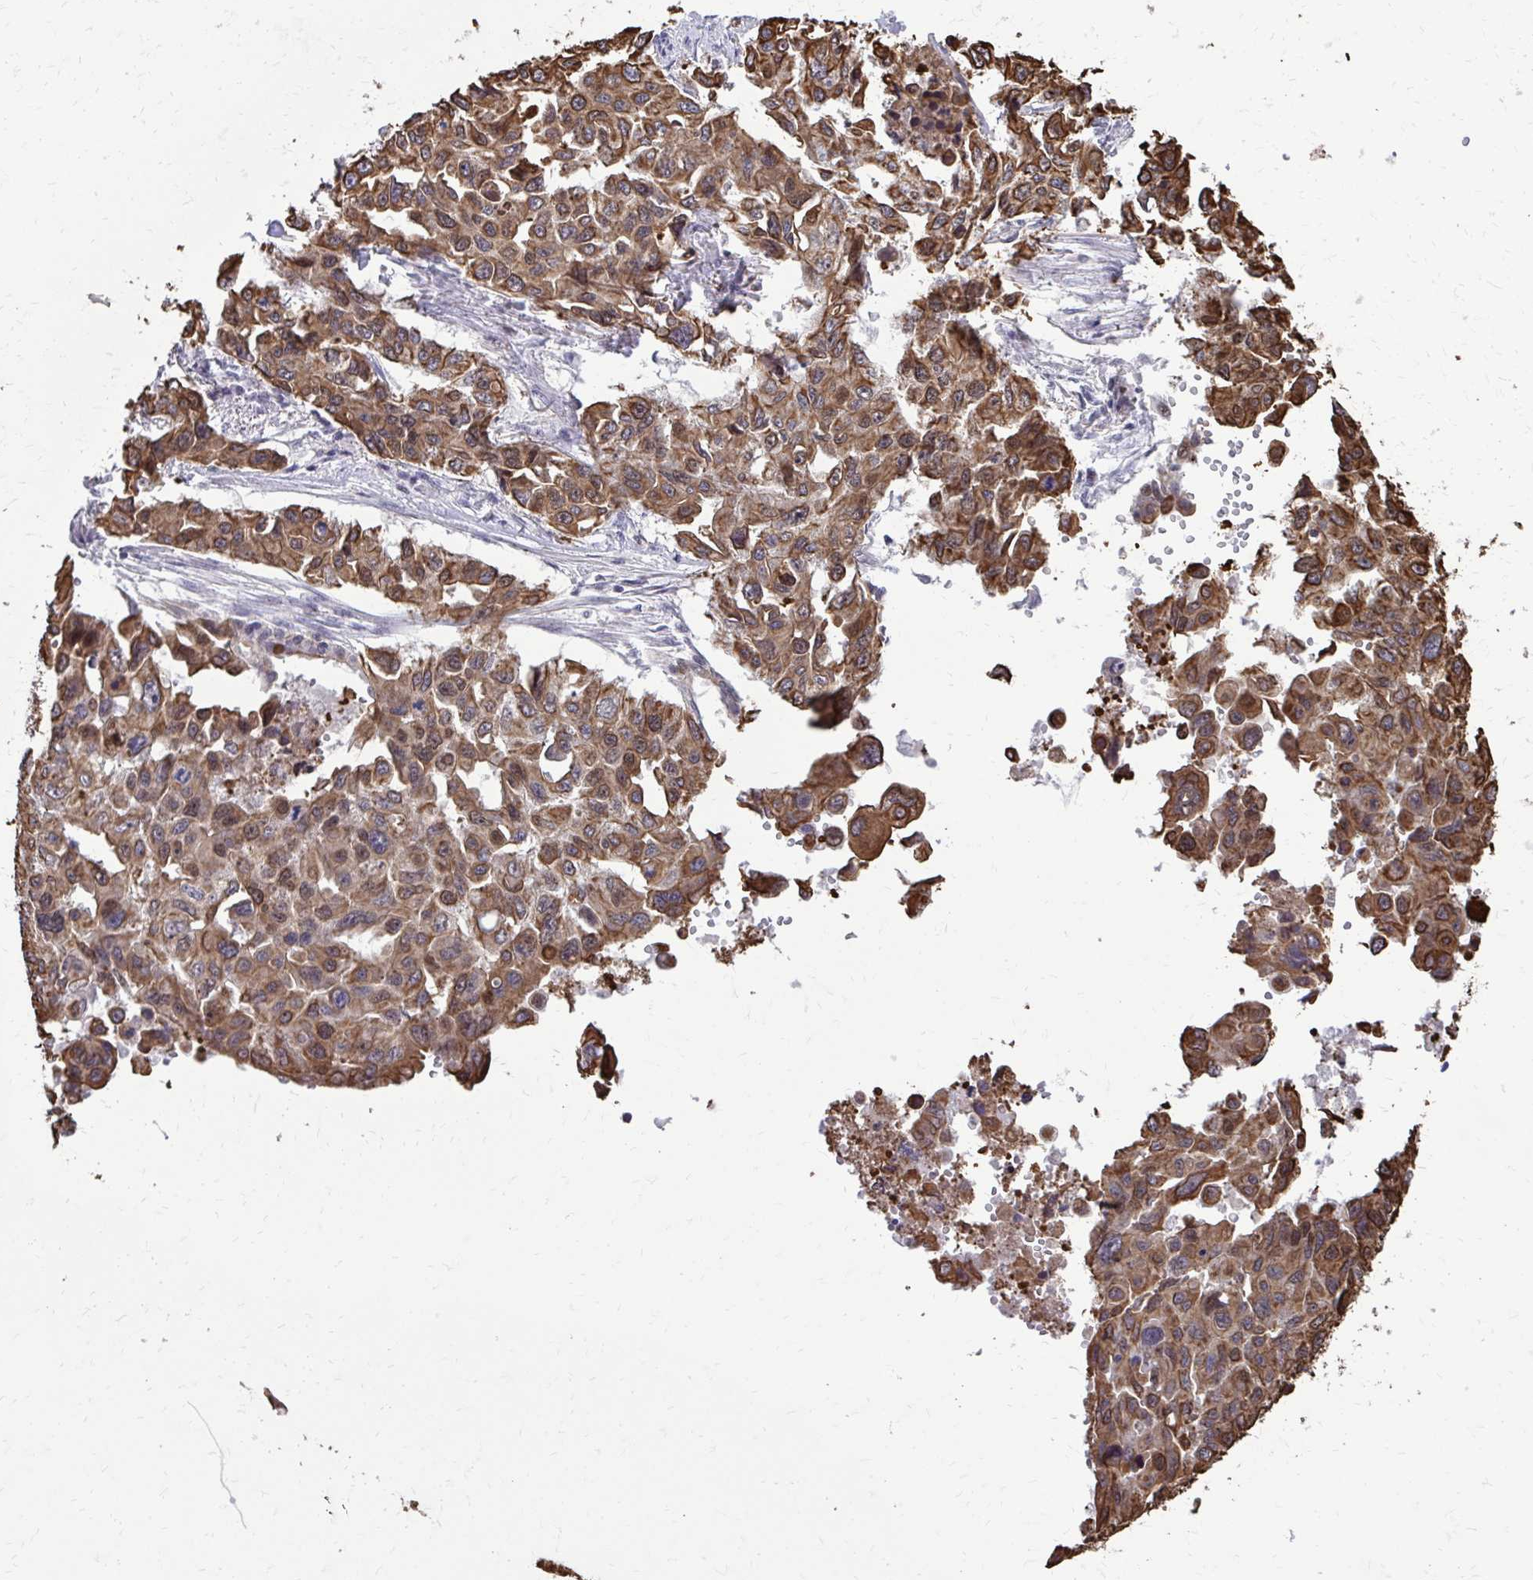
{"staining": {"intensity": "strong", "quantity": ">75%", "location": "cytoplasmic/membranous,nuclear"}, "tissue": "lung cancer", "cell_type": "Tumor cells", "image_type": "cancer", "snomed": [{"axis": "morphology", "description": "Adenocarcinoma, NOS"}, {"axis": "topography", "description": "Lung"}], "caption": "Lung cancer (adenocarcinoma) stained with DAB IHC displays high levels of strong cytoplasmic/membranous and nuclear positivity in about >75% of tumor cells.", "gene": "ANKRD30B", "patient": {"sex": "male", "age": 64}}